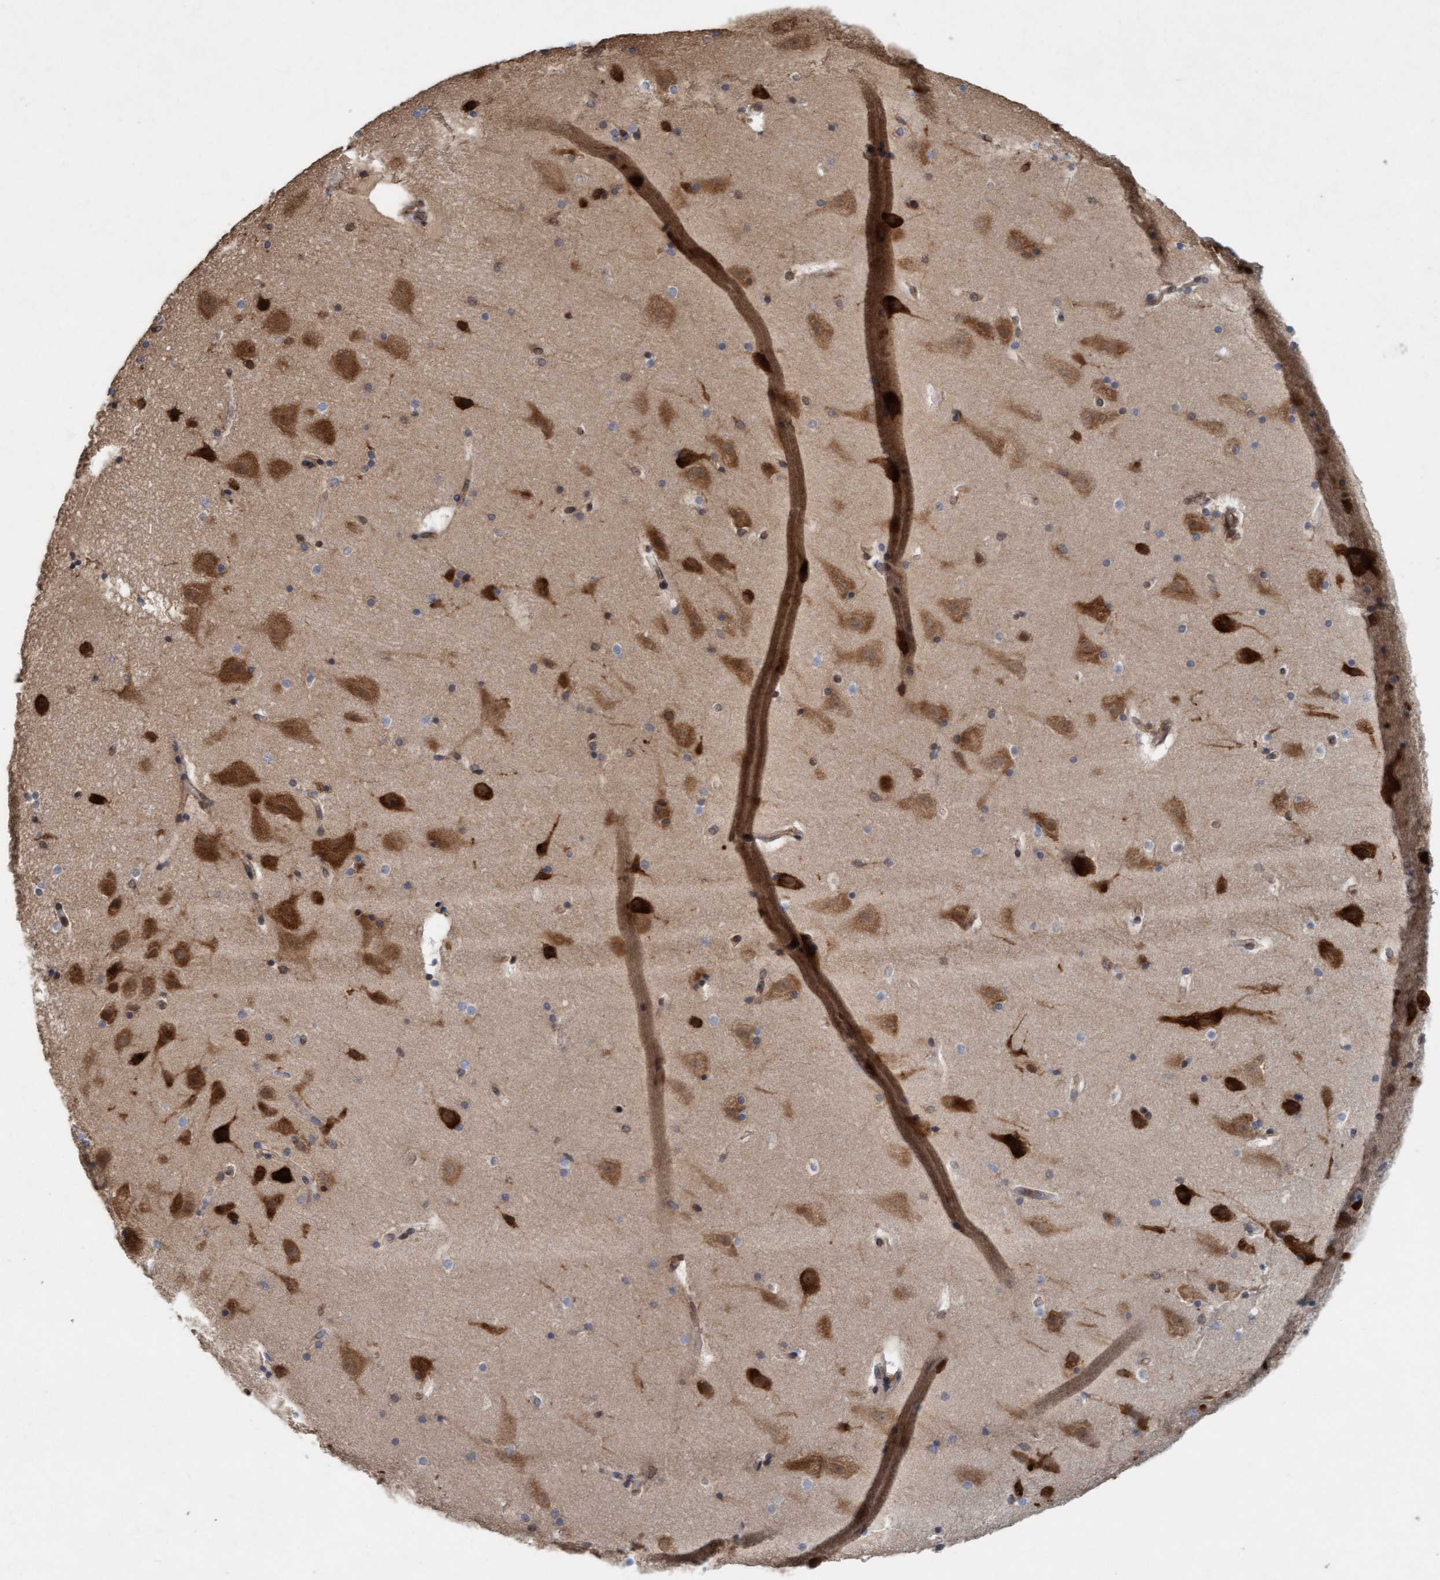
{"staining": {"intensity": "moderate", "quantity": "25%-75%", "location": "cytoplasmic/membranous"}, "tissue": "hippocampus", "cell_type": "Glial cells", "image_type": "normal", "snomed": [{"axis": "morphology", "description": "Normal tissue, NOS"}, {"axis": "topography", "description": "Hippocampus"}], "caption": "Moderate cytoplasmic/membranous expression is seen in approximately 25%-75% of glial cells in unremarkable hippocampus. (DAB IHC, brown staining for protein, blue staining for nuclei).", "gene": "FXR2", "patient": {"sex": "male", "age": 45}}